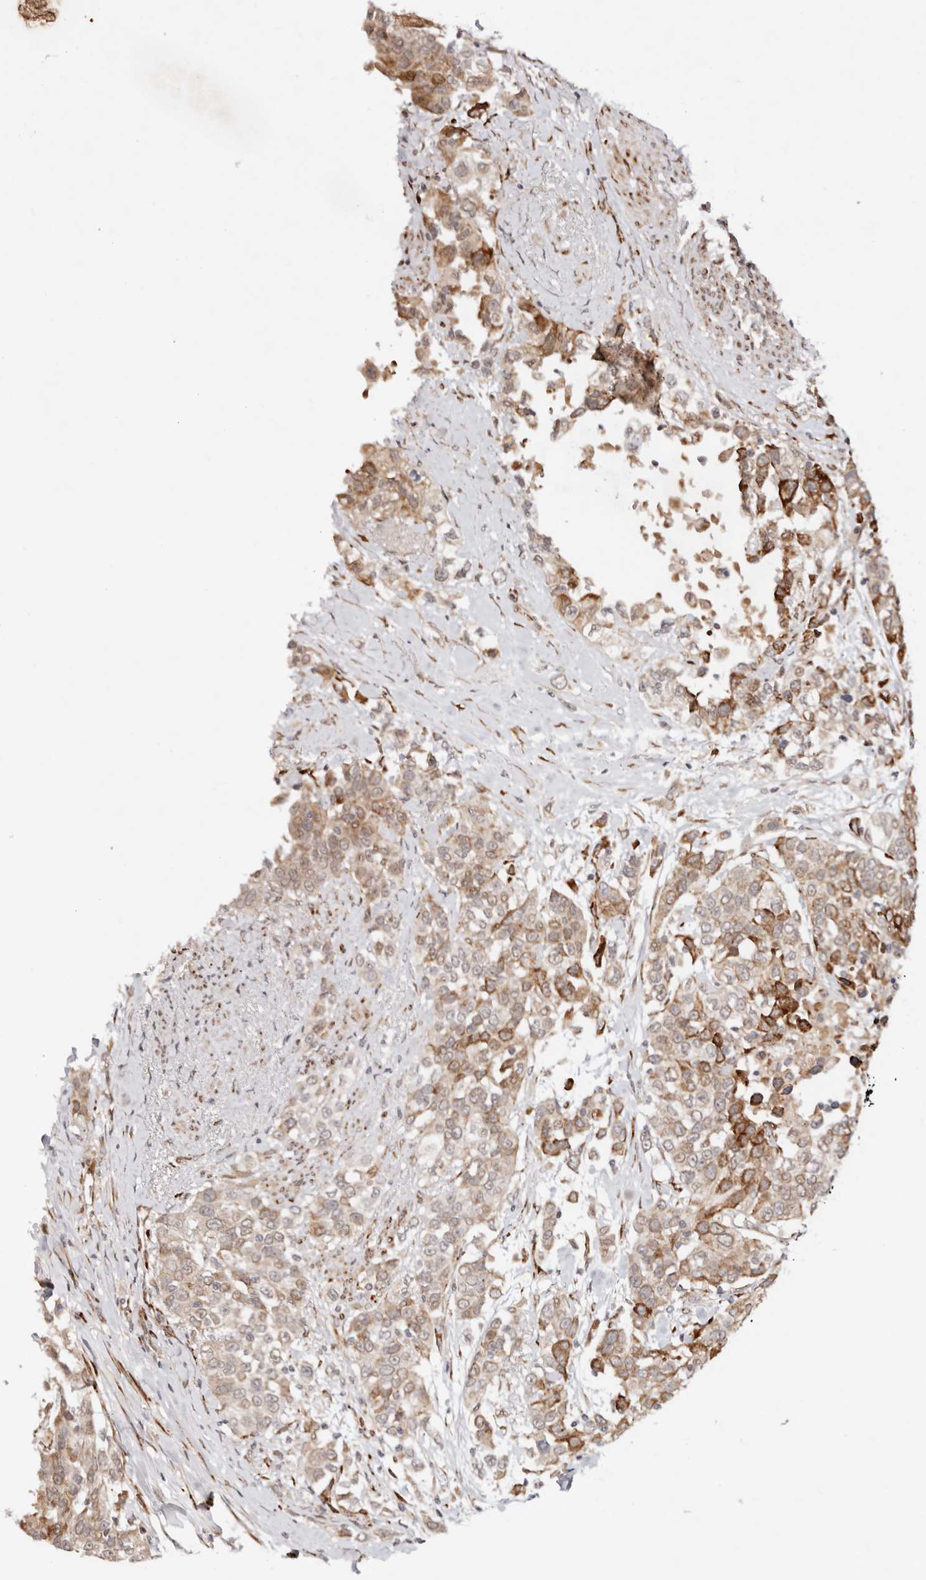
{"staining": {"intensity": "strong", "quantity": "25%-75%", "location": "cytoplasmic/membranous"}, "tissue": "urothelial cancer", "cell_type": "Tumor cells", "image_type": "cancer", "snomed": [{"axis": "morphology", "description": "Urothelial carcinoma, High grade"}, {"axis": "topography", "description": "Urinary bladder"}], "caption": "This image exhibits immunohistochemistry (IHC) staining of urothelial cancer, with high strong cytoplasmic/membranous expression in about 25%-75% of tumor cells.", "gene": "BCL2L15", "patient": {"sex": "female", "age": 80}}